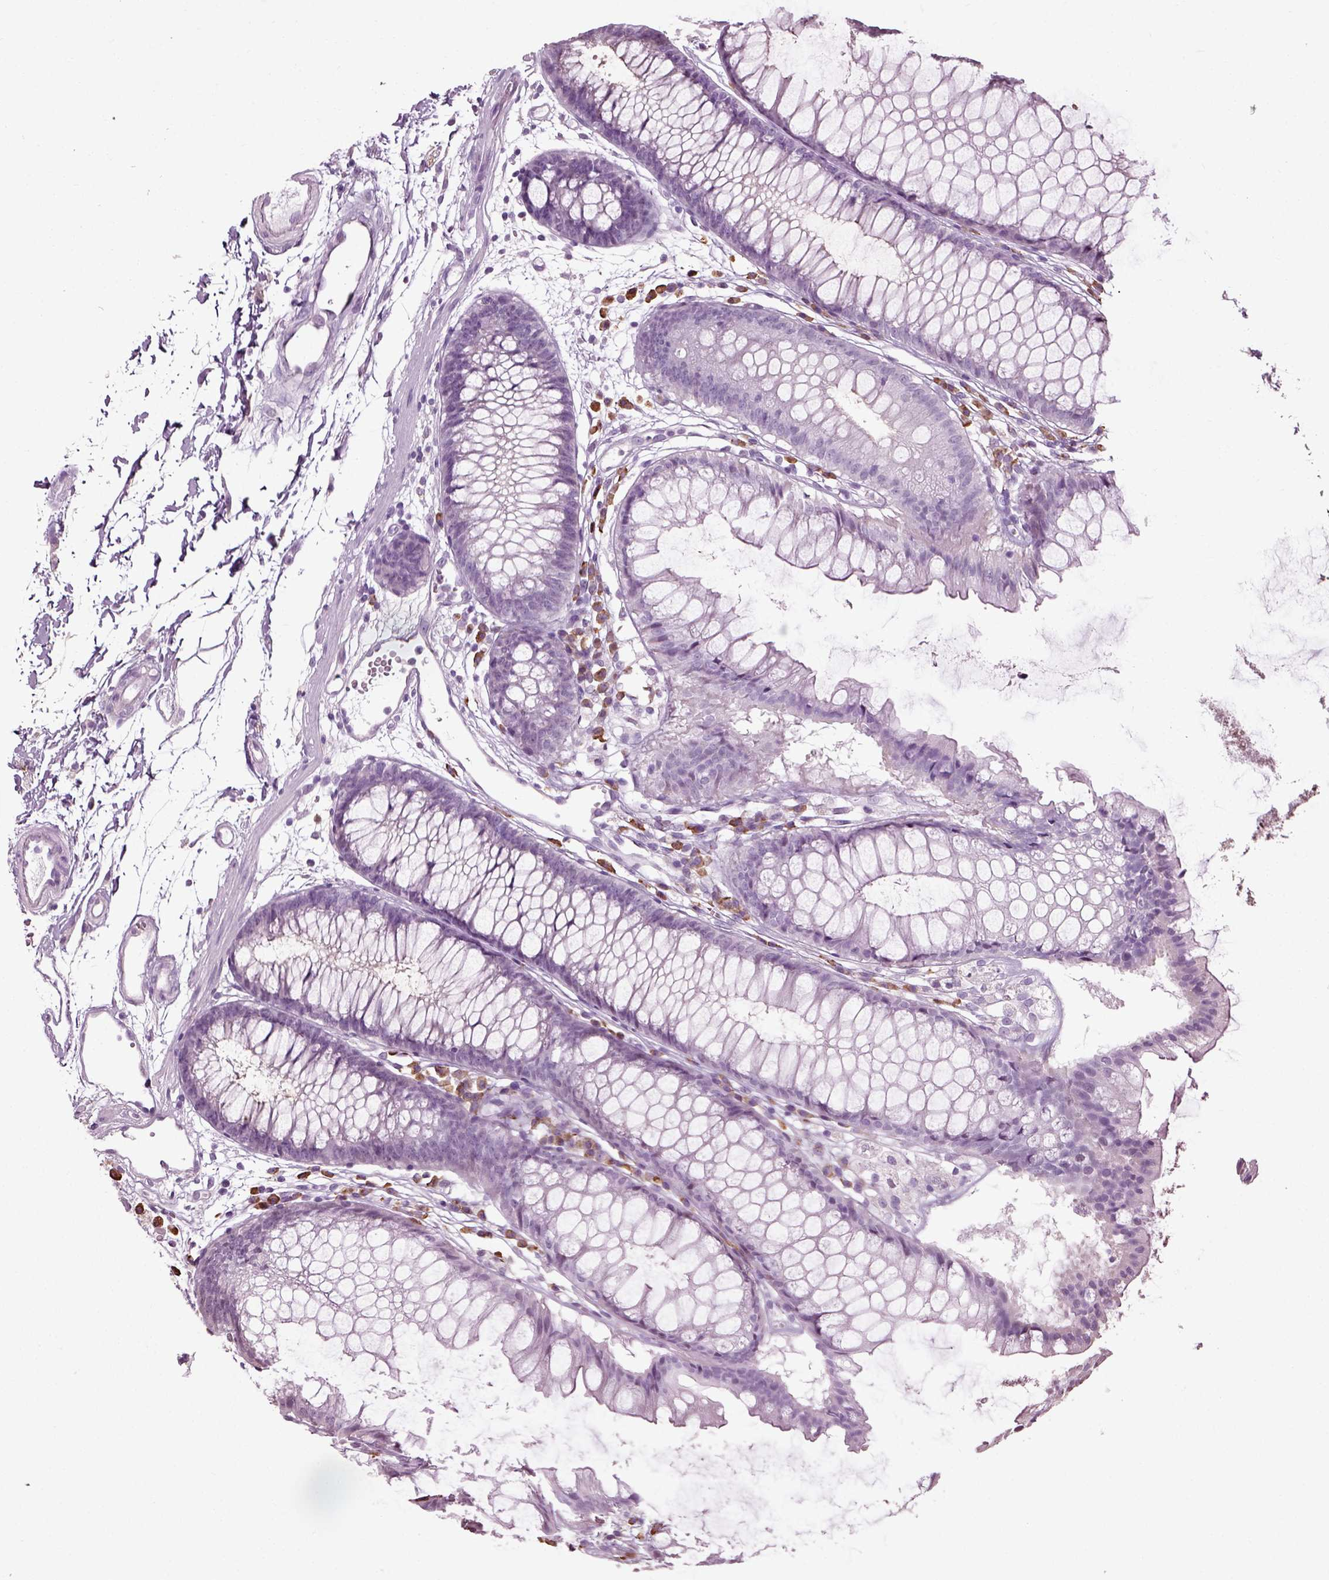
{"staining": {"intensity": "negative", "quantity": "none", "location": "none"}, "tissue": "colon", "cell_type": "Endothelial cells", "image_type": "normal", "snomed": [{"axis": "morphology", "description": "Normal tissue, NOS"}, {"axis": "morphology", "description": "Adenocarcinoma, NOS"}, {"axis": "topography", "description": "Colon"}], "caption": "DAB immunohistochemical staining of unremarkable colon shows no significant expression in endothelial cells.", "gene": "SLC26A8", "patient": {"sex": "male", "age": 65}}